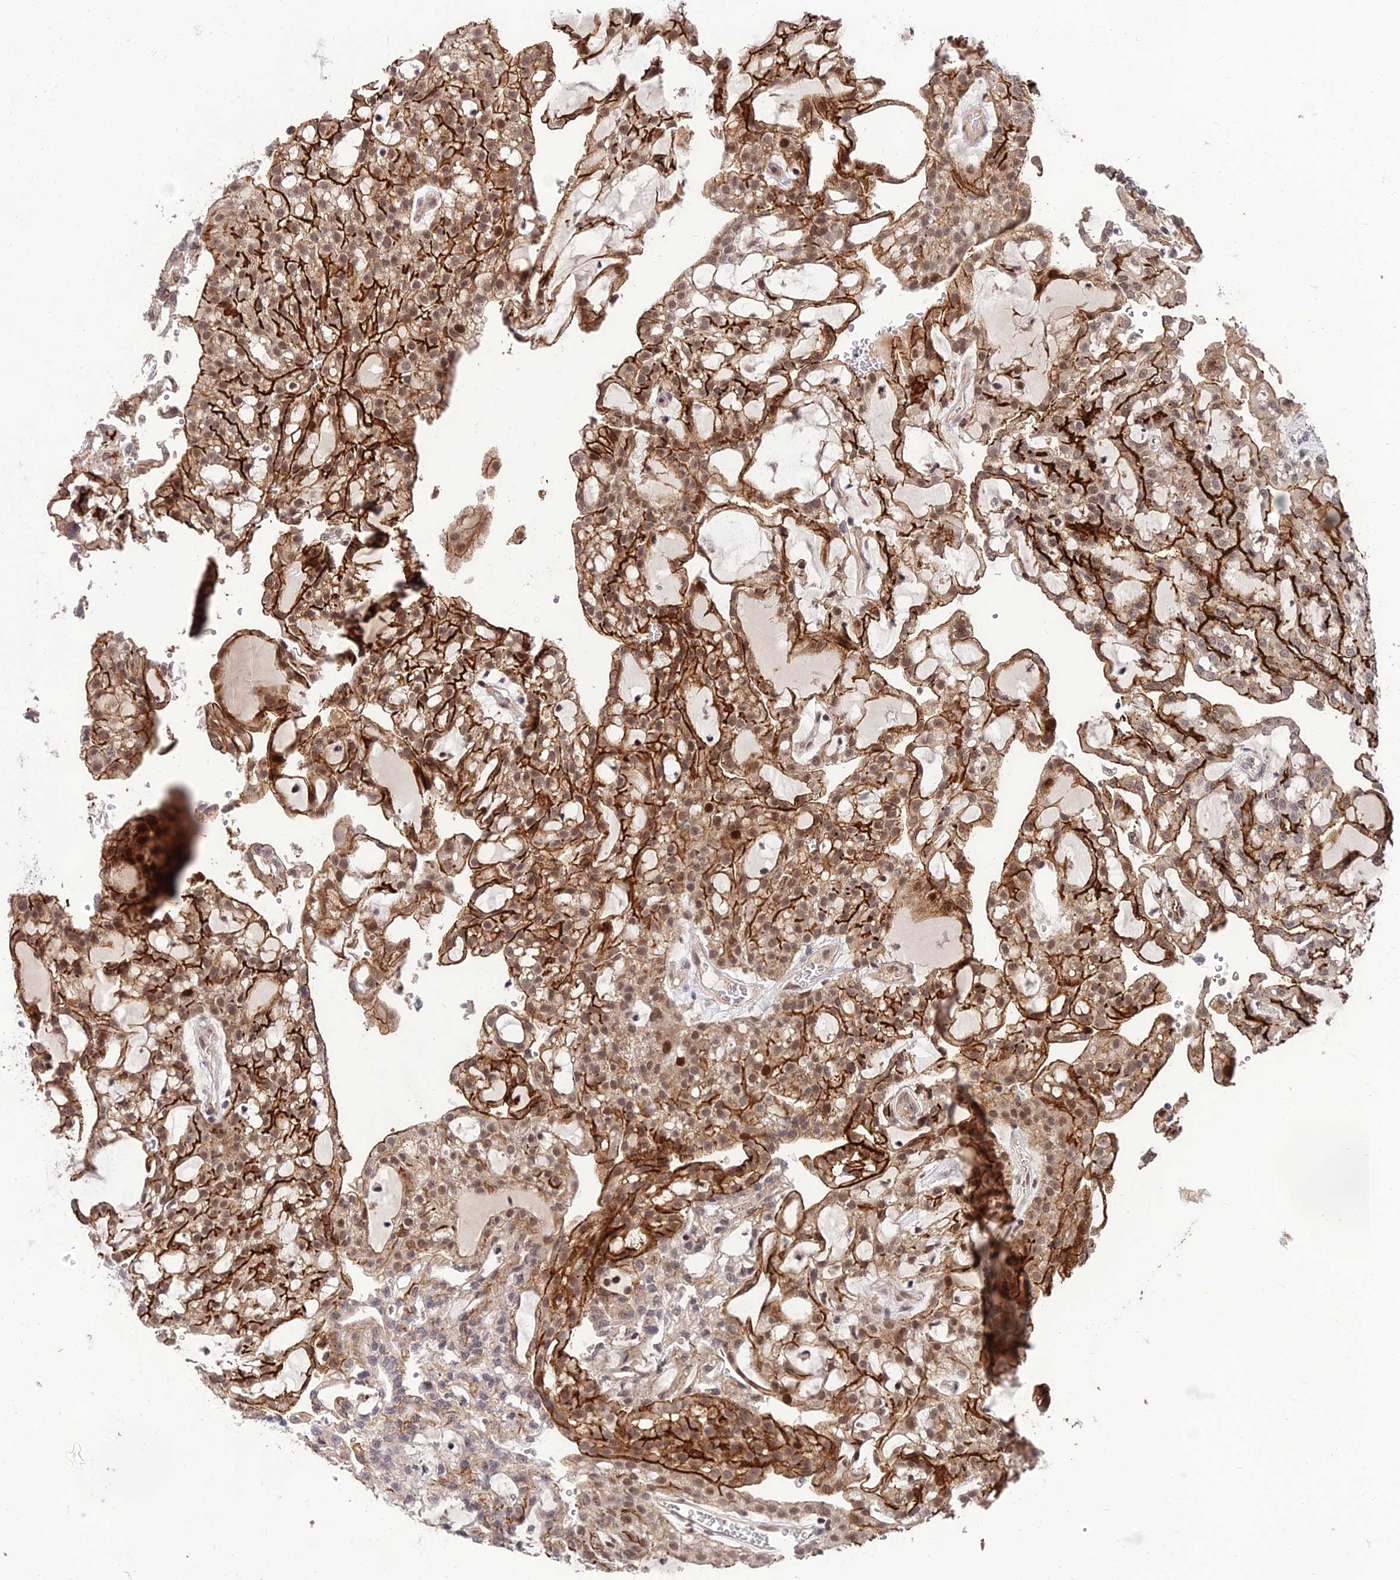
{"staining": {"intensity": "moderate", "quantity": ">75%", "location": "cytoplasmic/membranous,nuclear"}, "tissue": "renal cancer", "cell_type": "Tumor cells", "image_type": "cancer", "snomed": [{"axis": "morphology", "description": "Adenocarcinoma, NOS"}, {"axis": "topography", "description": "Kidney"}], "caption": "A brown stain labels moderate cytoplasmic/membranous and nuclear staining of a protein in human adenocarcinoma (renal) tumor cells. The staining was performed using DAB to visualize the protein expression in brown, while the nuclei were stained in blue with hematoxylin (Magnification: 20x).", "gene": "ZNF85", "patient": {"sex": "male", "age": 63}}